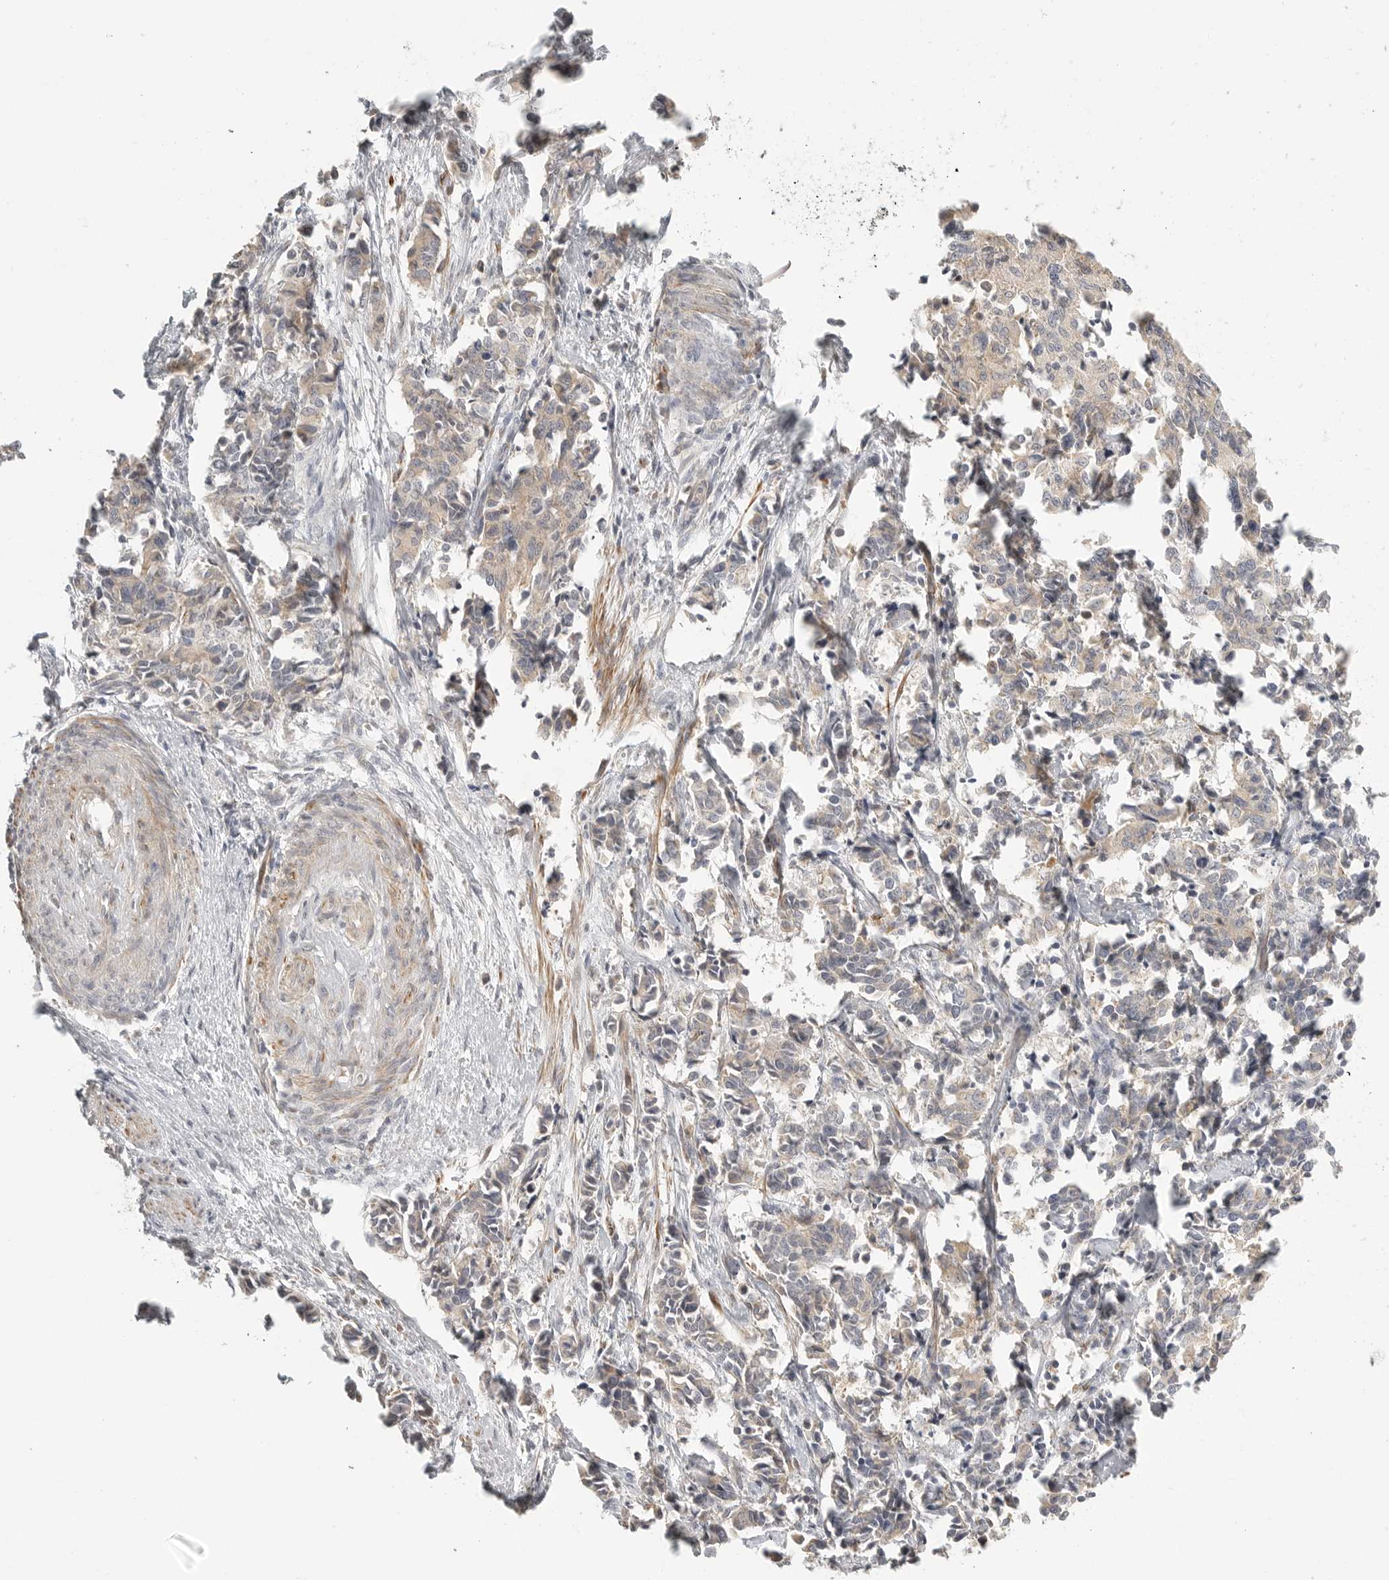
{"staining": {"intensity": "weak", "quantity": "<25%", "location": "cytoplasmic/membranous"}, "tissue": "cervical cancer", "cell_type": "Tumor cells", "image_type": "cancer", "snomed": [{"axis": "morphology", "description": "Normal tissue, NOS"}, {"axis": "morphology", "description": "Squamous cell carcinoma, NOS"}, {"axis": "topography", "description": "Cervix"}], "caption": "The image reveals no significant expression in tumor cells of squamous cell carcinoma (cervical). (DAB immunohistochemistry with hematoxylin counter stain).", "gene": "STAB2", "patient": {"sex": "female", "age": 35}}